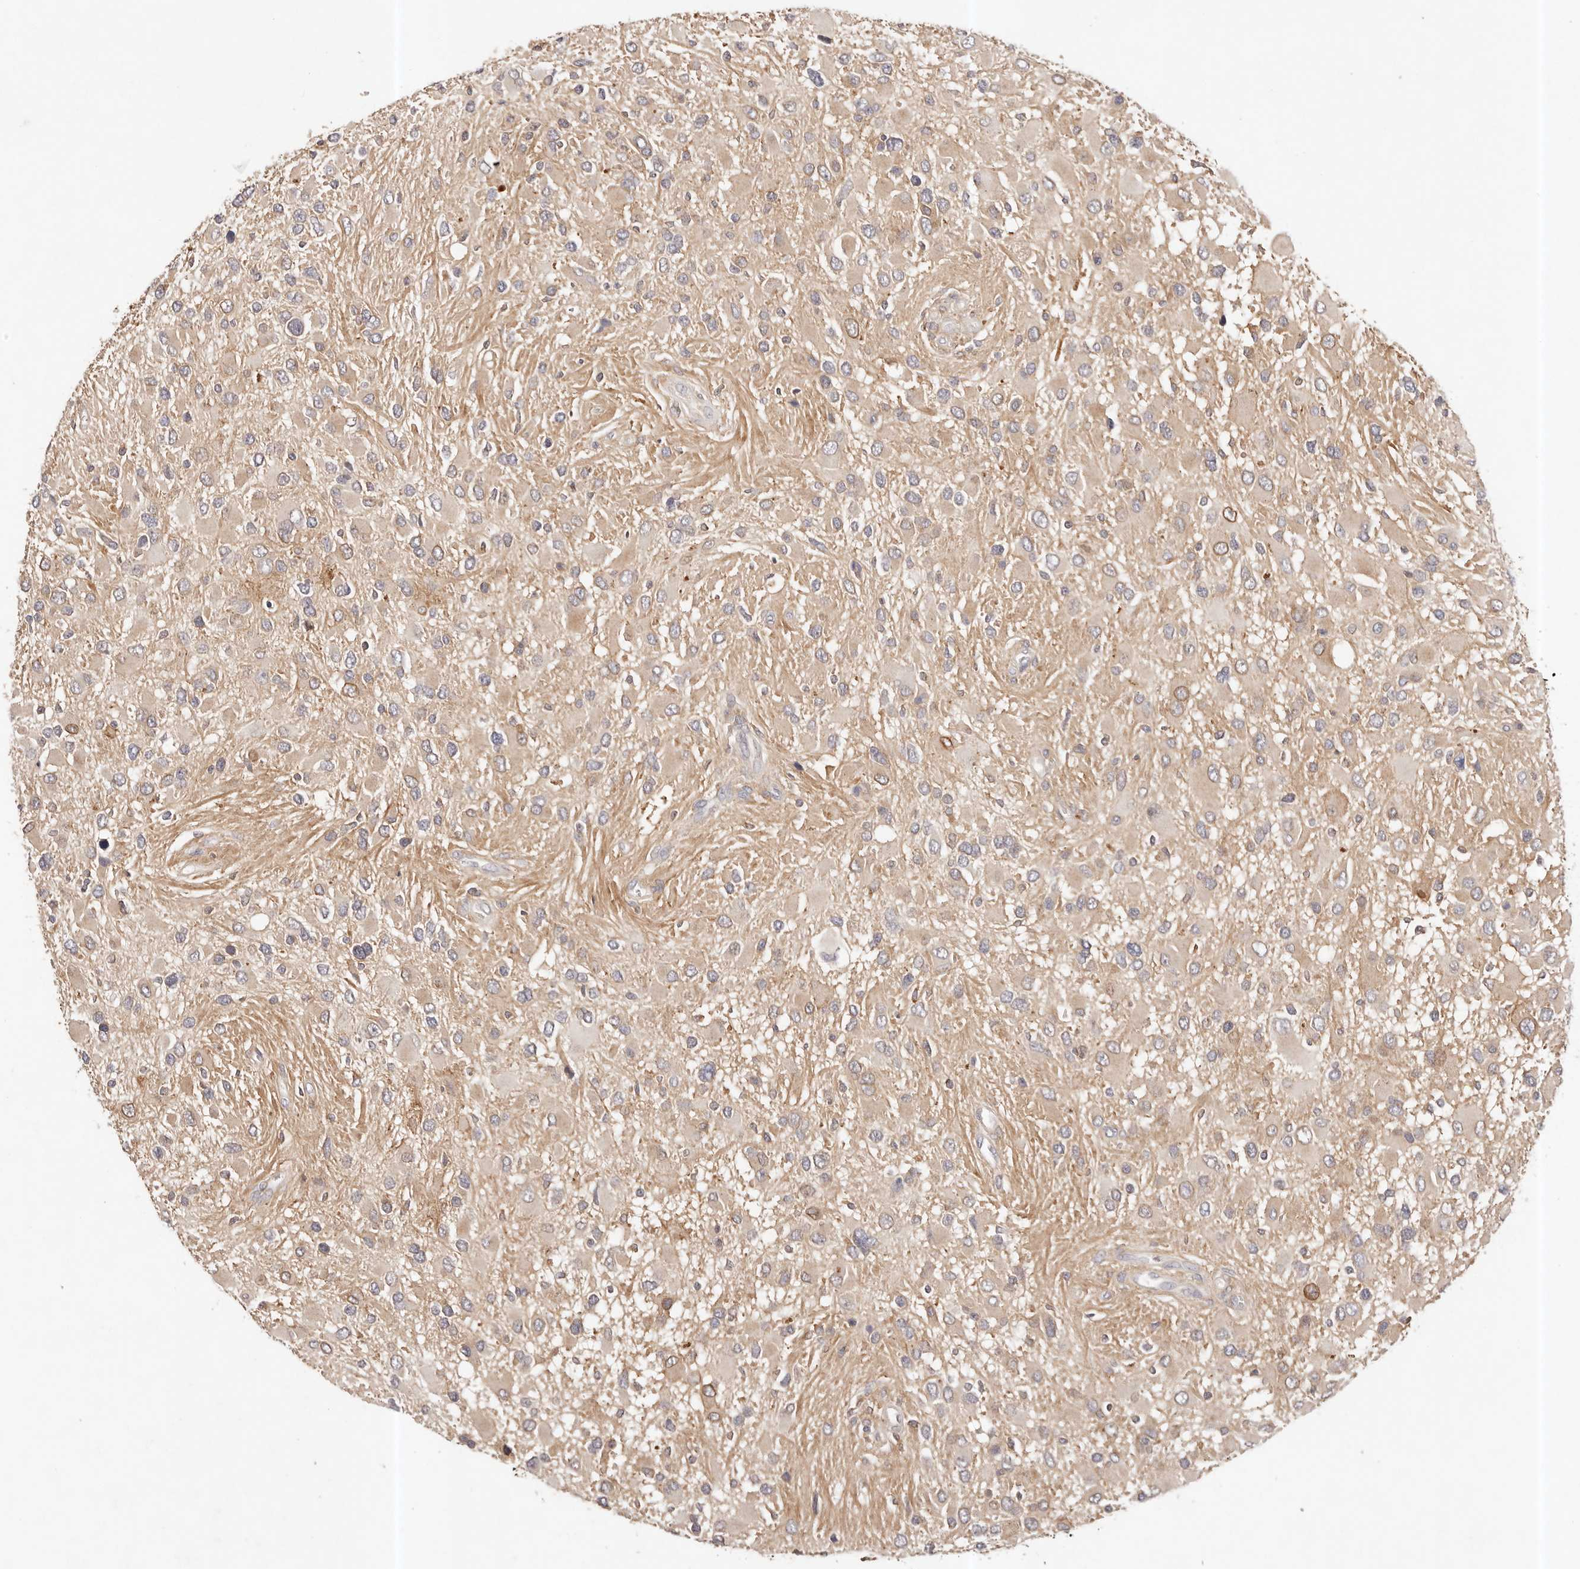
{"staining": {"intensity": "weak", "quantity": "<25%", "location": "cytoplasmic/membranous"}, "tissue": "glioma", "cell_type": "Tumor cells", "image_type": "cancer", "snomed": [{"axis": "morphology", "description": "Glioma, malignant, High grade"}, {"axis": "topography", "description": "Brain"}], "caption": "DAB (3,3'-diaminobenzidine) immunohistochemical staining of human glioma reveals no significant staining in tumor cells.", "gene": "CXADR", "patient": {"sex": "male", "age": 53}}